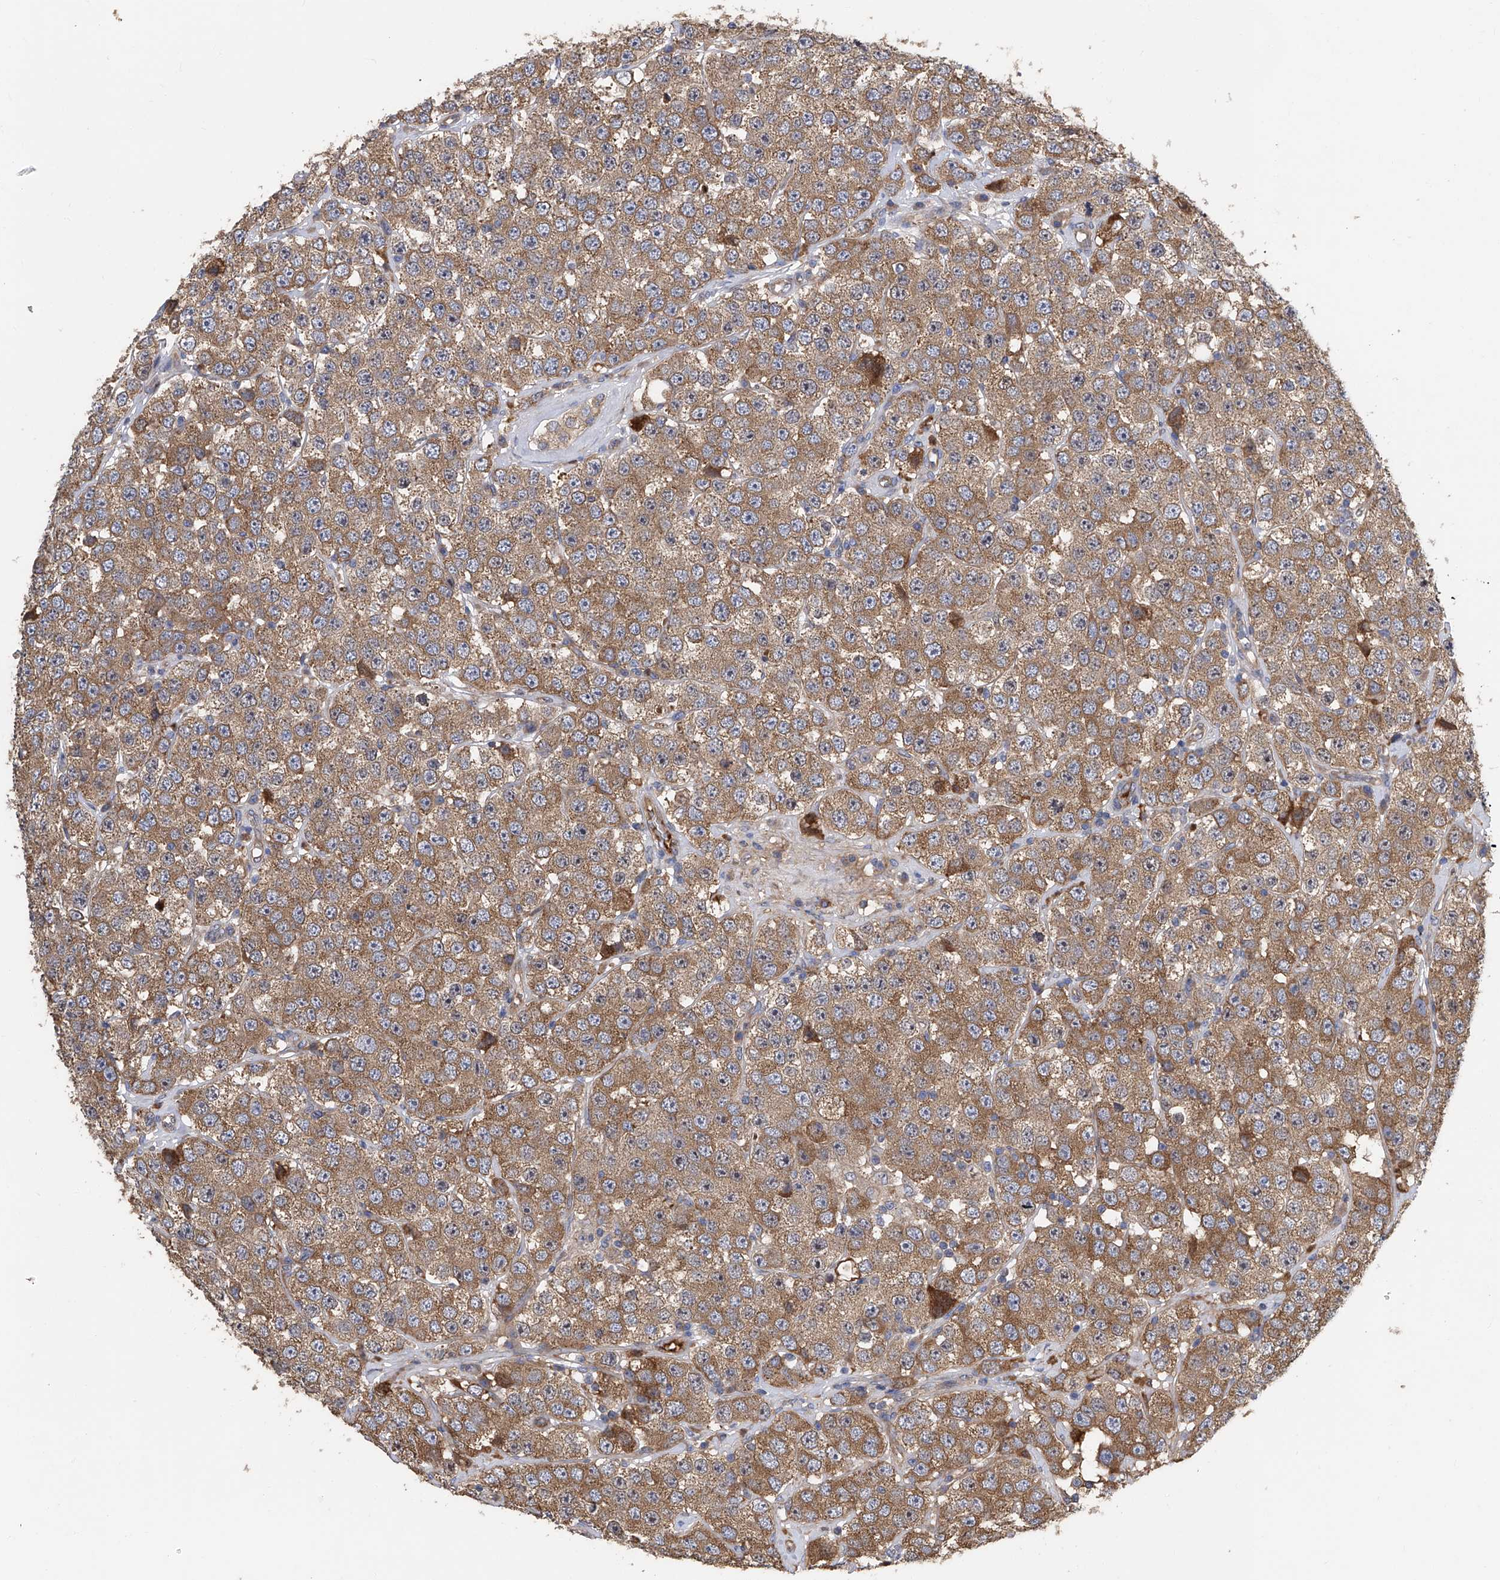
{"staining": {"intensity": "moderate", "quantity": ">75%", "location": "cytoplasmic/membranous"}, "tissue": "testis cancer", "cell_type": "Tumor cells", "image_type": "cancer", "snomed": [{"axis": "morphology", "description": "Seminoma, NOS"}, {"axis": "topography", "description": "Testis"}], "caption": "Immunohistochemical staining of human testis cancer (seminoma) shows medium levels of moderate cytoplasmic/membranous protein staining in approximately >75% of tumor cells.", "gene": "PTK2", "patient": {"sex": "male", "age": 28}}